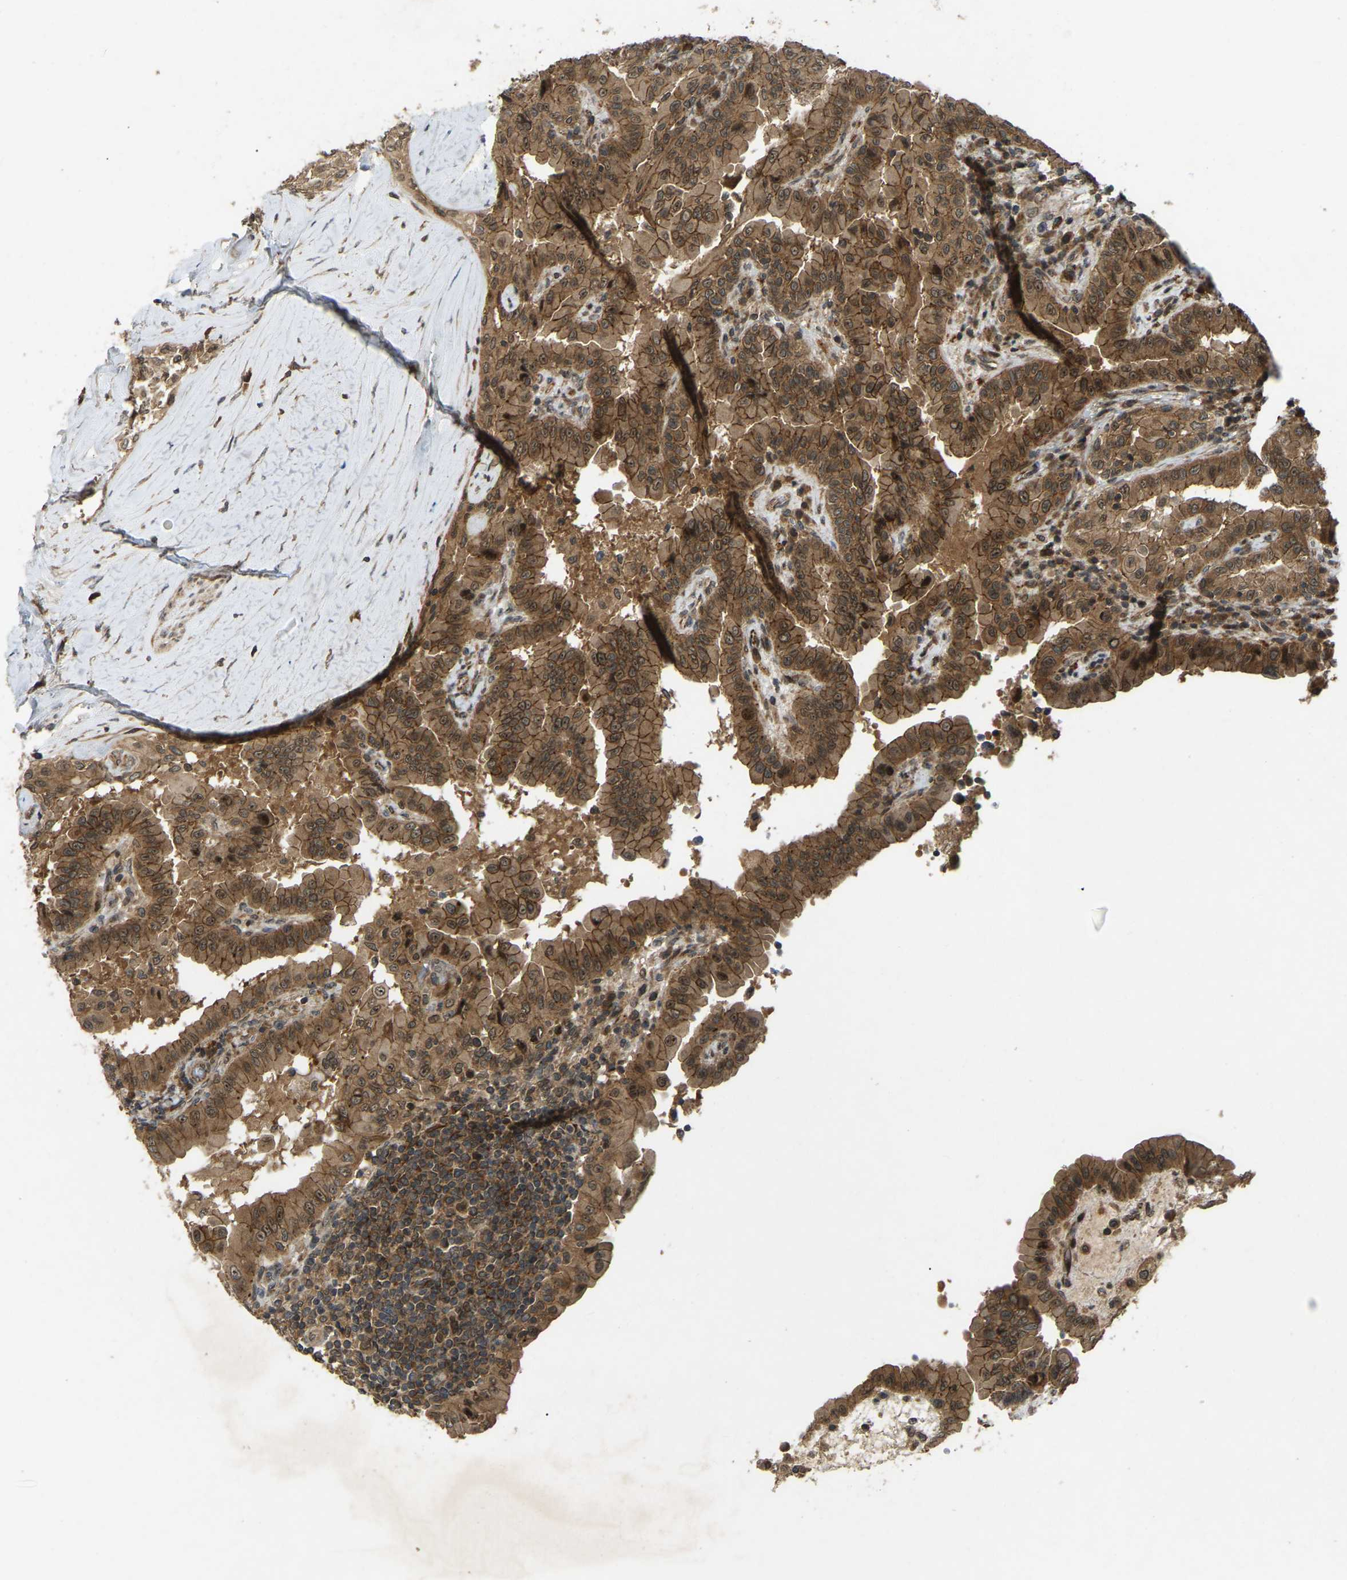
{"staining": {"intensity": "moderate", "quantity": ">75%", "location": "cytoplasmic/membranous,nuclear"}, "tissue": "thyroid cancer", "cell_type": "Tumor cells", "image_type": "cancer", "snomed": [{"axis": "morphology", "description": "Papillary adenocarcinoma, NOS"}, {"axis": "topography", "description": "Thyroid gland"}], "caption": "High-power microscopy captured an IHC photomicrograph of thyroid cancer, revealing moderate cytoplasmic/membranous and nuclear staining in approximately >75% of tumor cells.", "gene": "KIAA1549", "patient": {"sex": "male", "age": 33}}